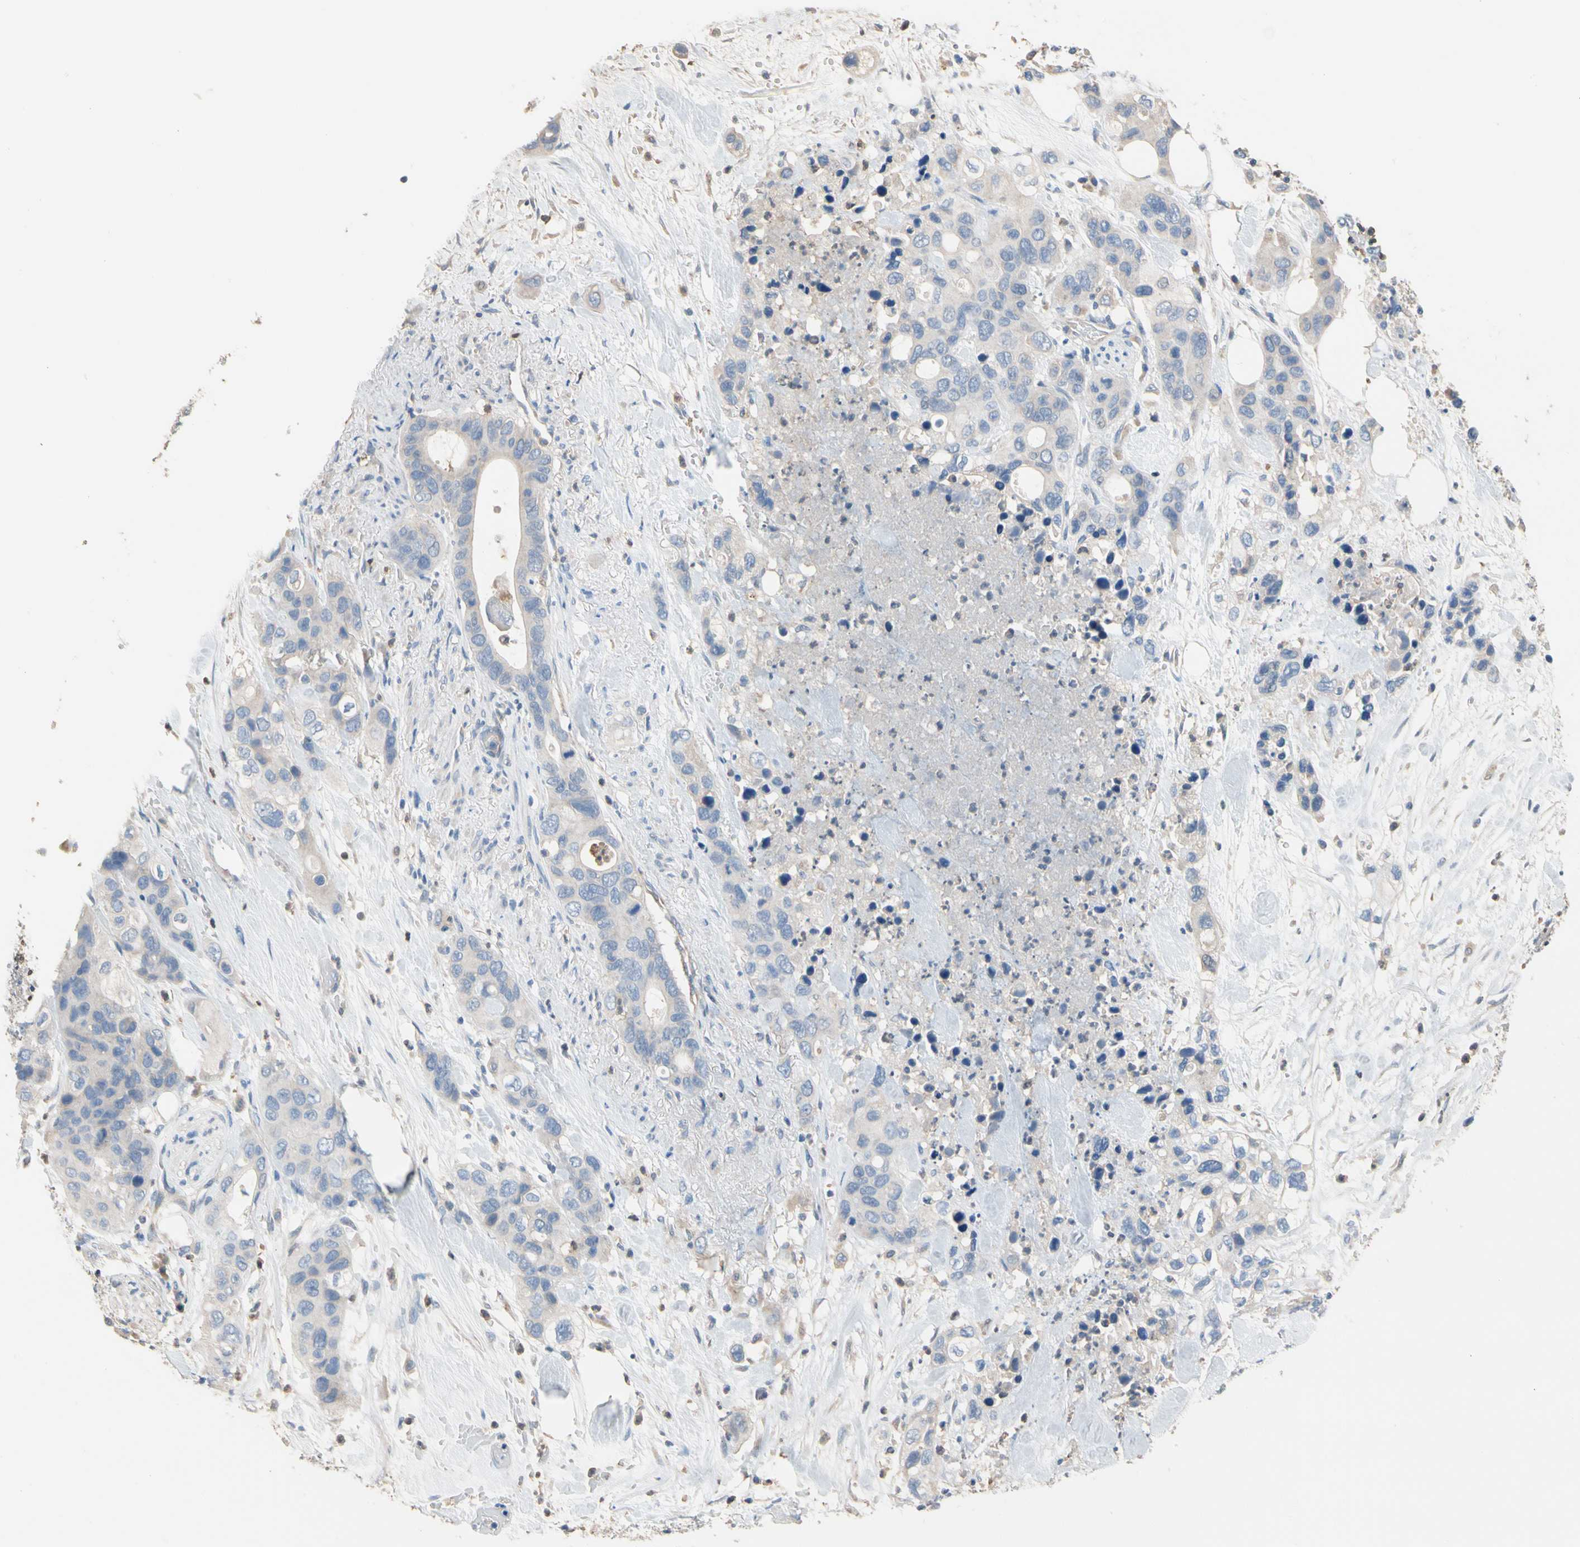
{"staining": {"intensity": "negative", "quantity": "none", "location": "none"}, "tissue": "pancreatic cancer", "cell_type": "Tumor cells", "image_type": "cancer", "snomed": [{"axis": "morphology", "description": "Adenocarcinoma, NOS"}, {"axis": "topography", "description": "Pancreas"}], "caption": "A histopathology image of human pancreatic cancer is negative for staining in tumor cells.", "gene": "BBOX1", "patient": {"sex": "female", "age": 71}}